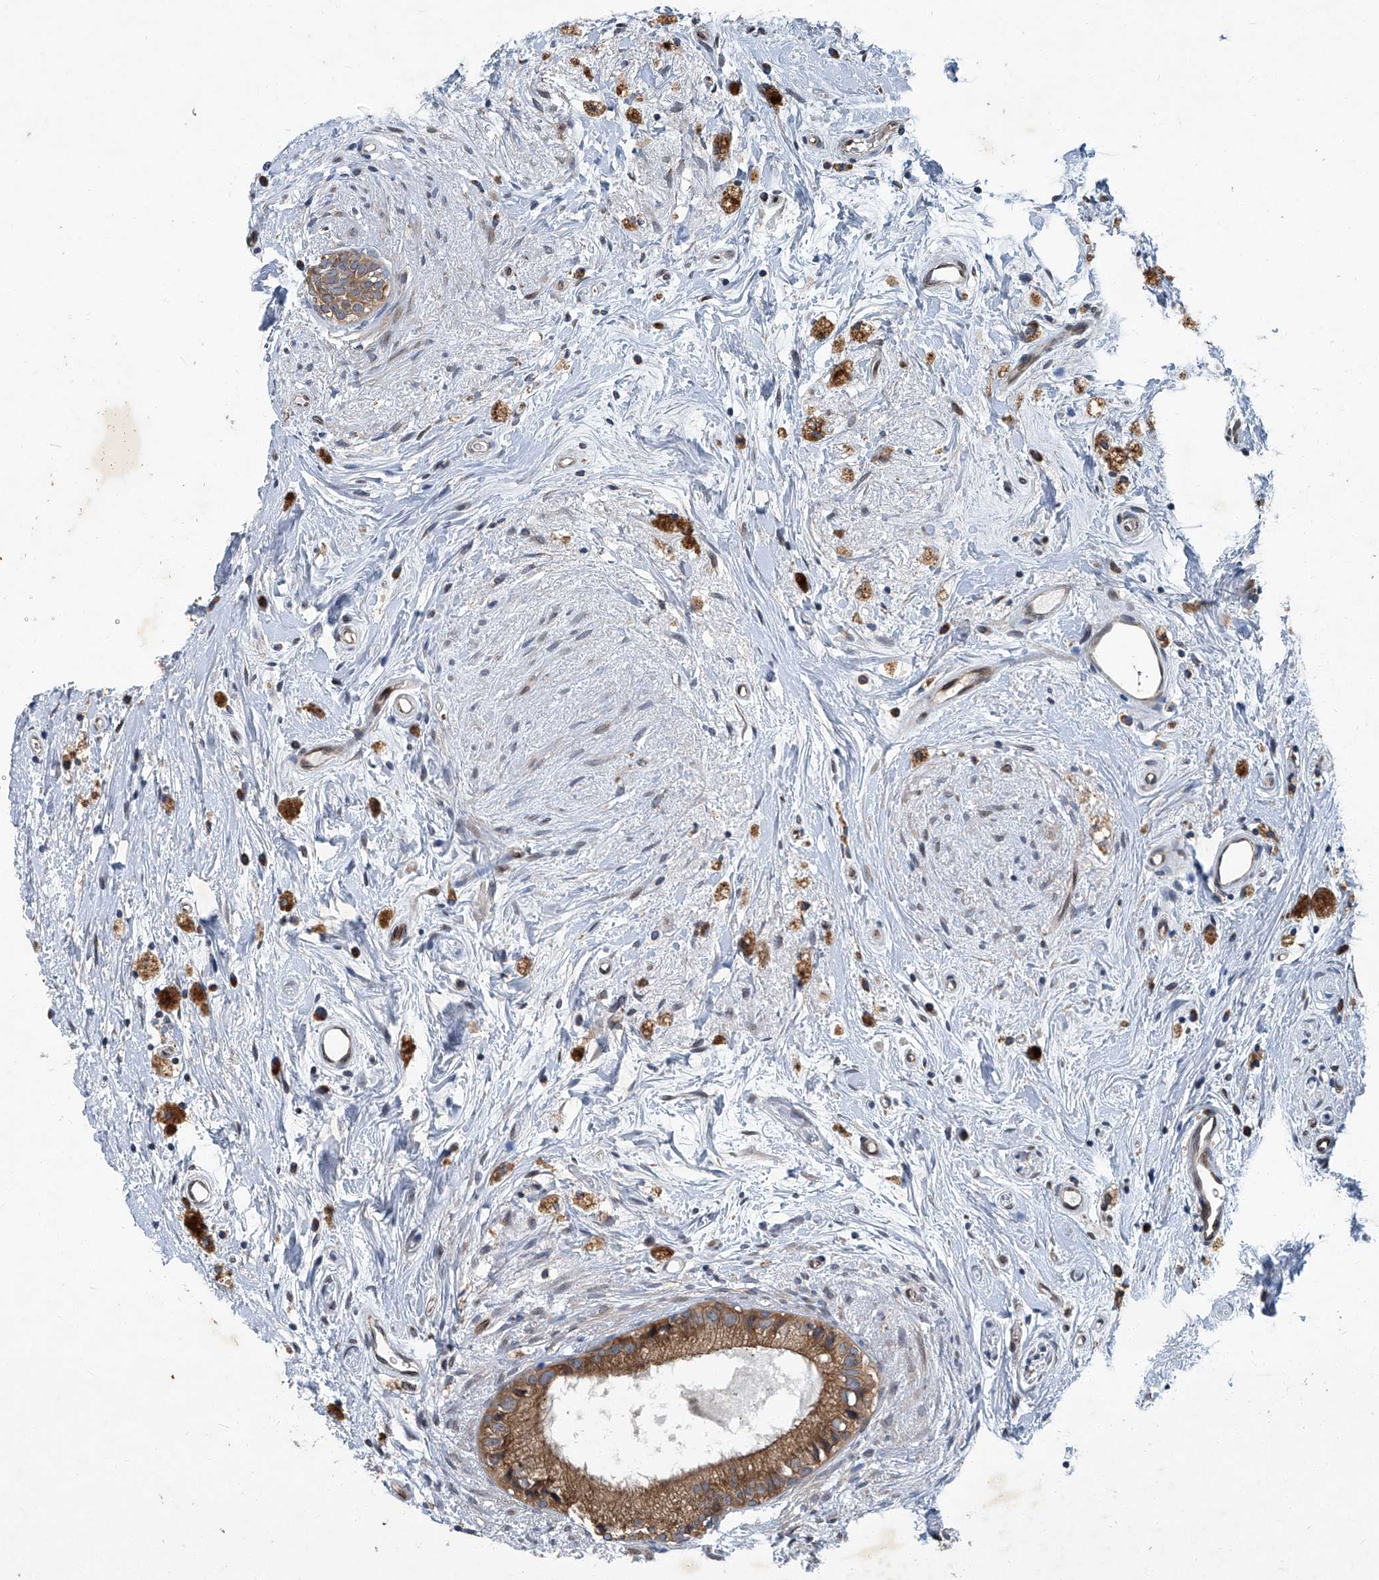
{"staining": {"intensity": "strong", "quantity": ">75%", "location": "cytoplasmic/membranous"}, "tissue": "epididymis", "cell_type": "Glandular cells", "image_type": "normal", "snomed": [{"axis": "morphology", "description": "Normal tissue, NOS"}, {"axis": "topography", "description": "Epididymis"}], "caption": "Protein staining of unremarkable epididymis displays strong cytoplasmic/membranous positivity in about >75% of glandular cells. (DAB = brown stain, brightfield microscopy at high magnification).", "gene": "GPR132", "patient": {"sex": "male", "age": 80}}